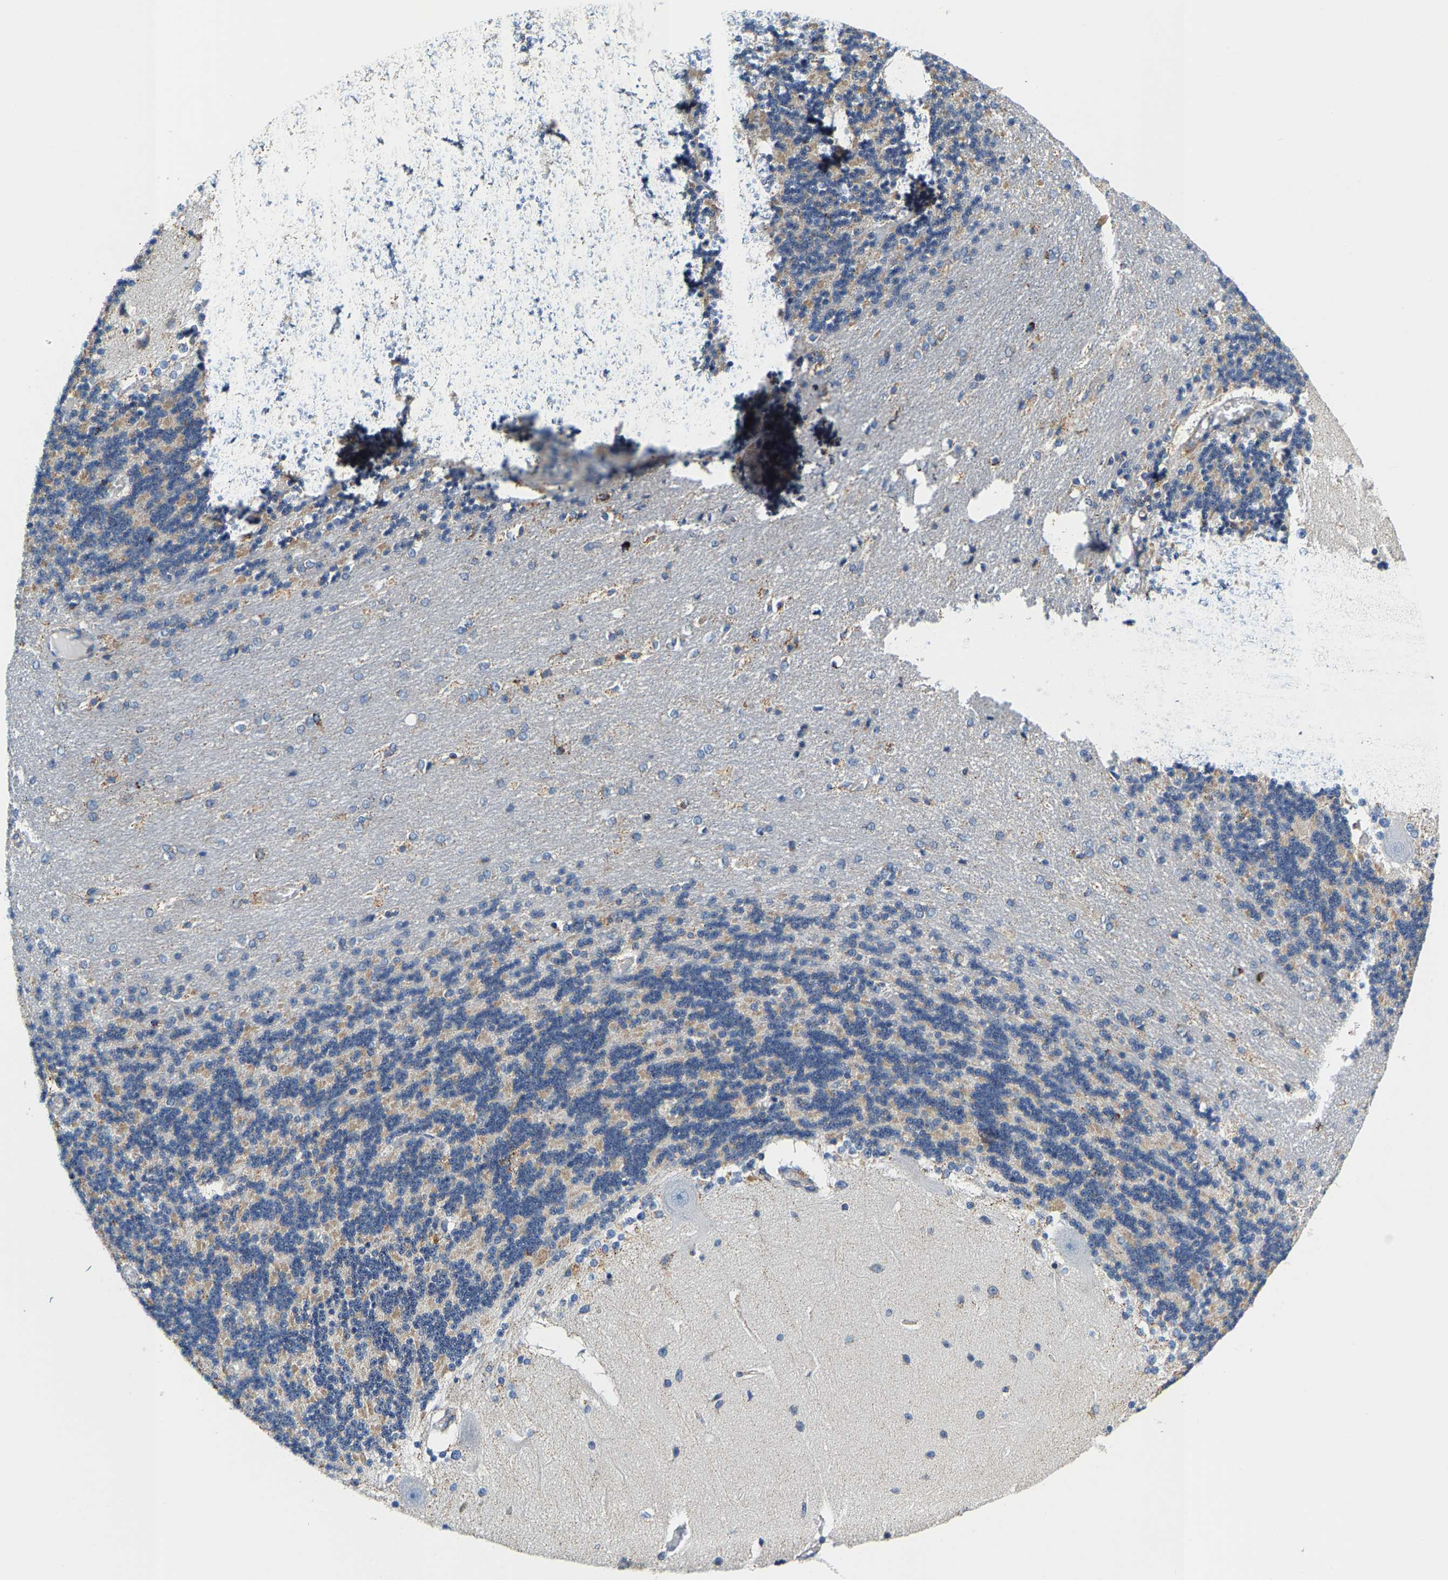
{"staining": {"intensity": "moderate", "quantity": "25%-75%", "location": "cytoplasmic/membranous"}, "tissue": "cerebellum", "cell_type": "Cells in granular layer", "image_type": "normal", "snomed": [{"axis": "morphology", "description": "Normal tissue, NOS"}, {"axis": "topography", "description": "Cerebellum"}], "caption": "Cerebellum stained with immunohistochemistry demonstrates moderate cytoplasmic/membranous positivity in approximately 25%-75% of cells in granular layer. (DAB (3,3'-diaminobenzidine) = brown stain, brightfield microscopy at high magnification).", "gene": "SHMT2", "patient": {"sex": "female", "age": 54}}